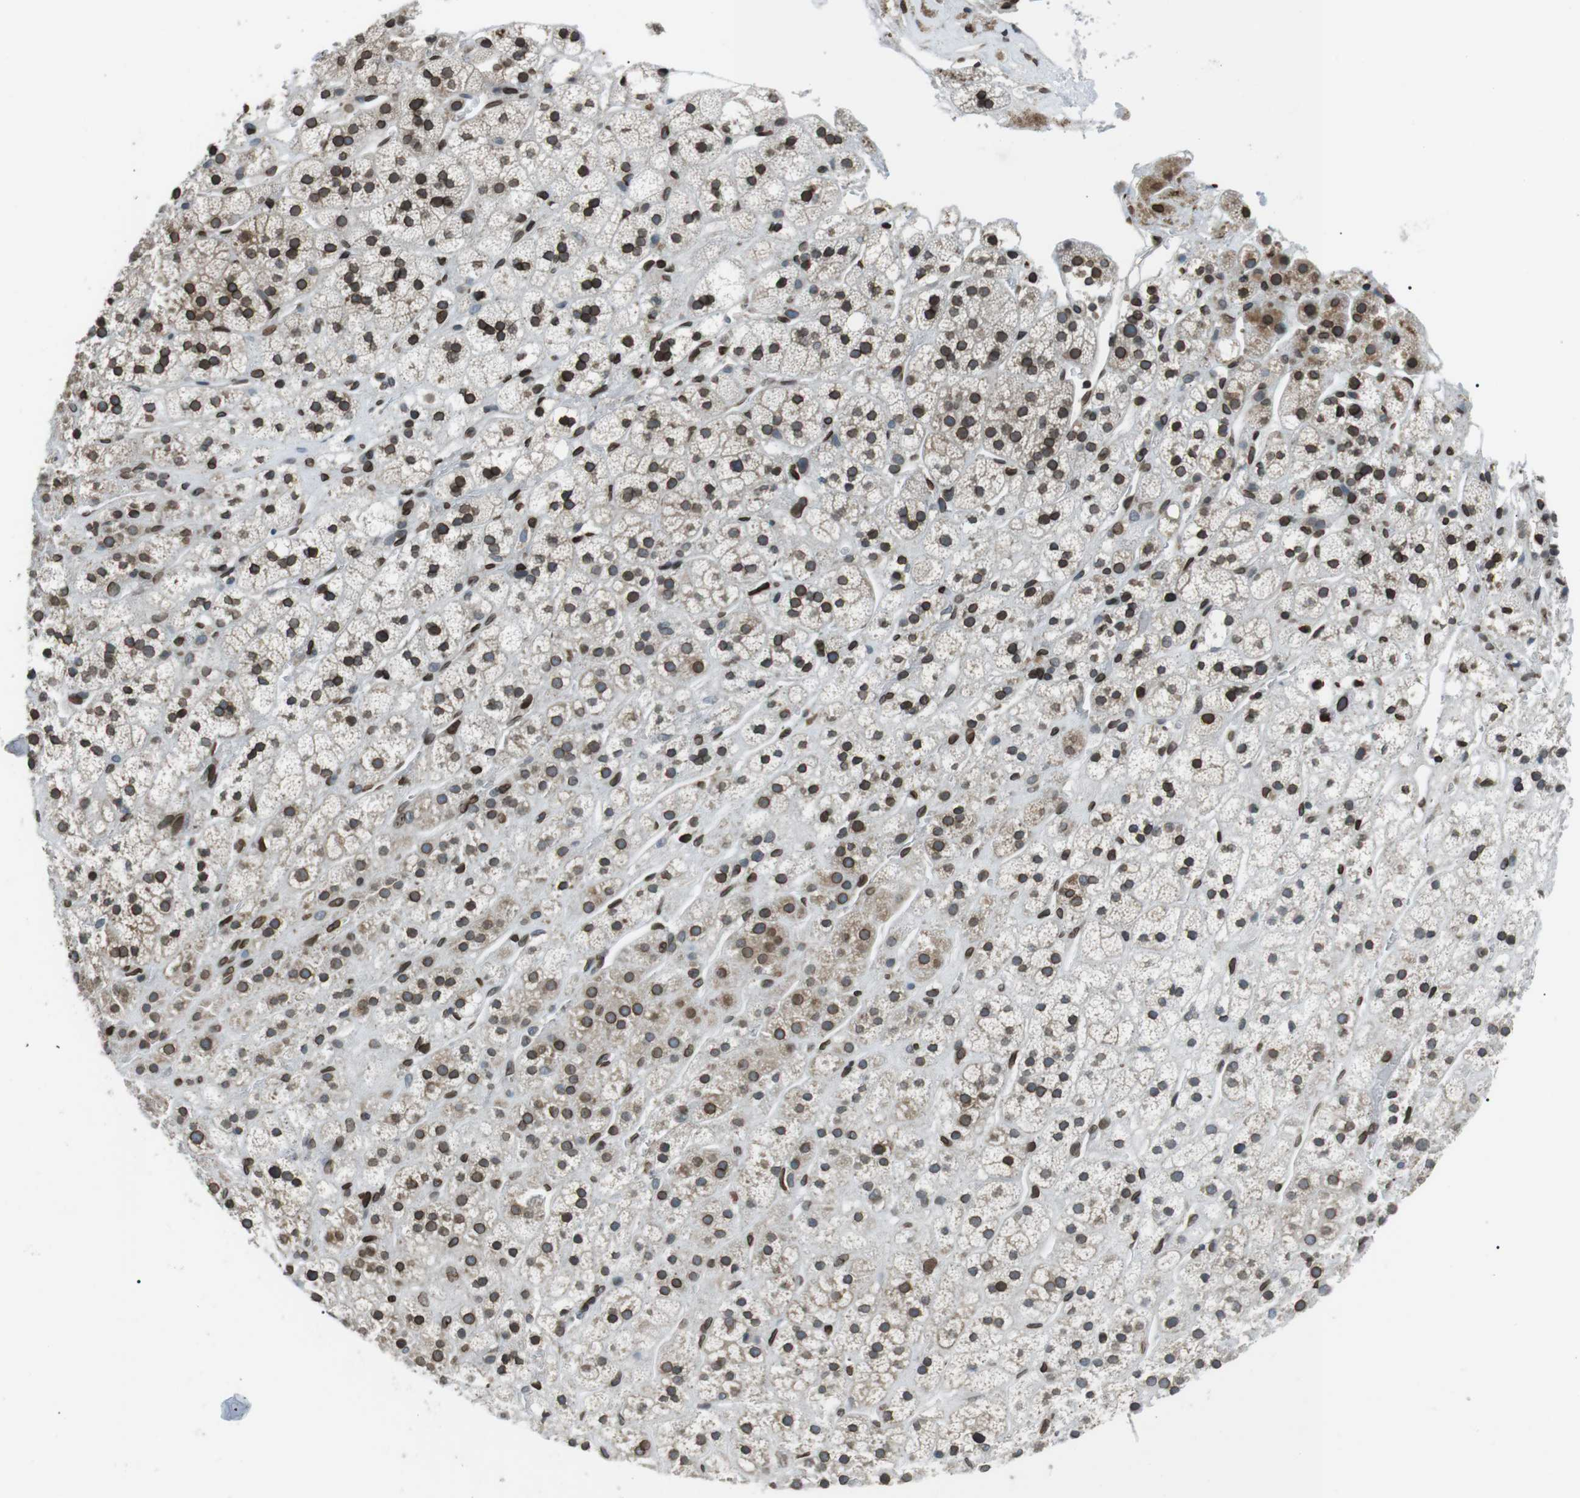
{"staining": {"intensity": "strong", "quantity": ">75%", "location": "cytoplasmic/membranous,nuclear"}, "tissue": "adrenal gland", "cell_type": "Glandular cells", "image_type": "normal", "snomed": [{"axis": "morphology", "description": "Normal tissue, NOS"}, {"axis": "topography", "description": "Adrenal gland"}], "caption": "Glandular cells demonstrate high levels of strong cytoplasmic/membranous,nuclear staining in approximately >75% of cells in benign adrenal gland.", "gene": "TMX4", "patient": {"sex": "male", "age": 56}}